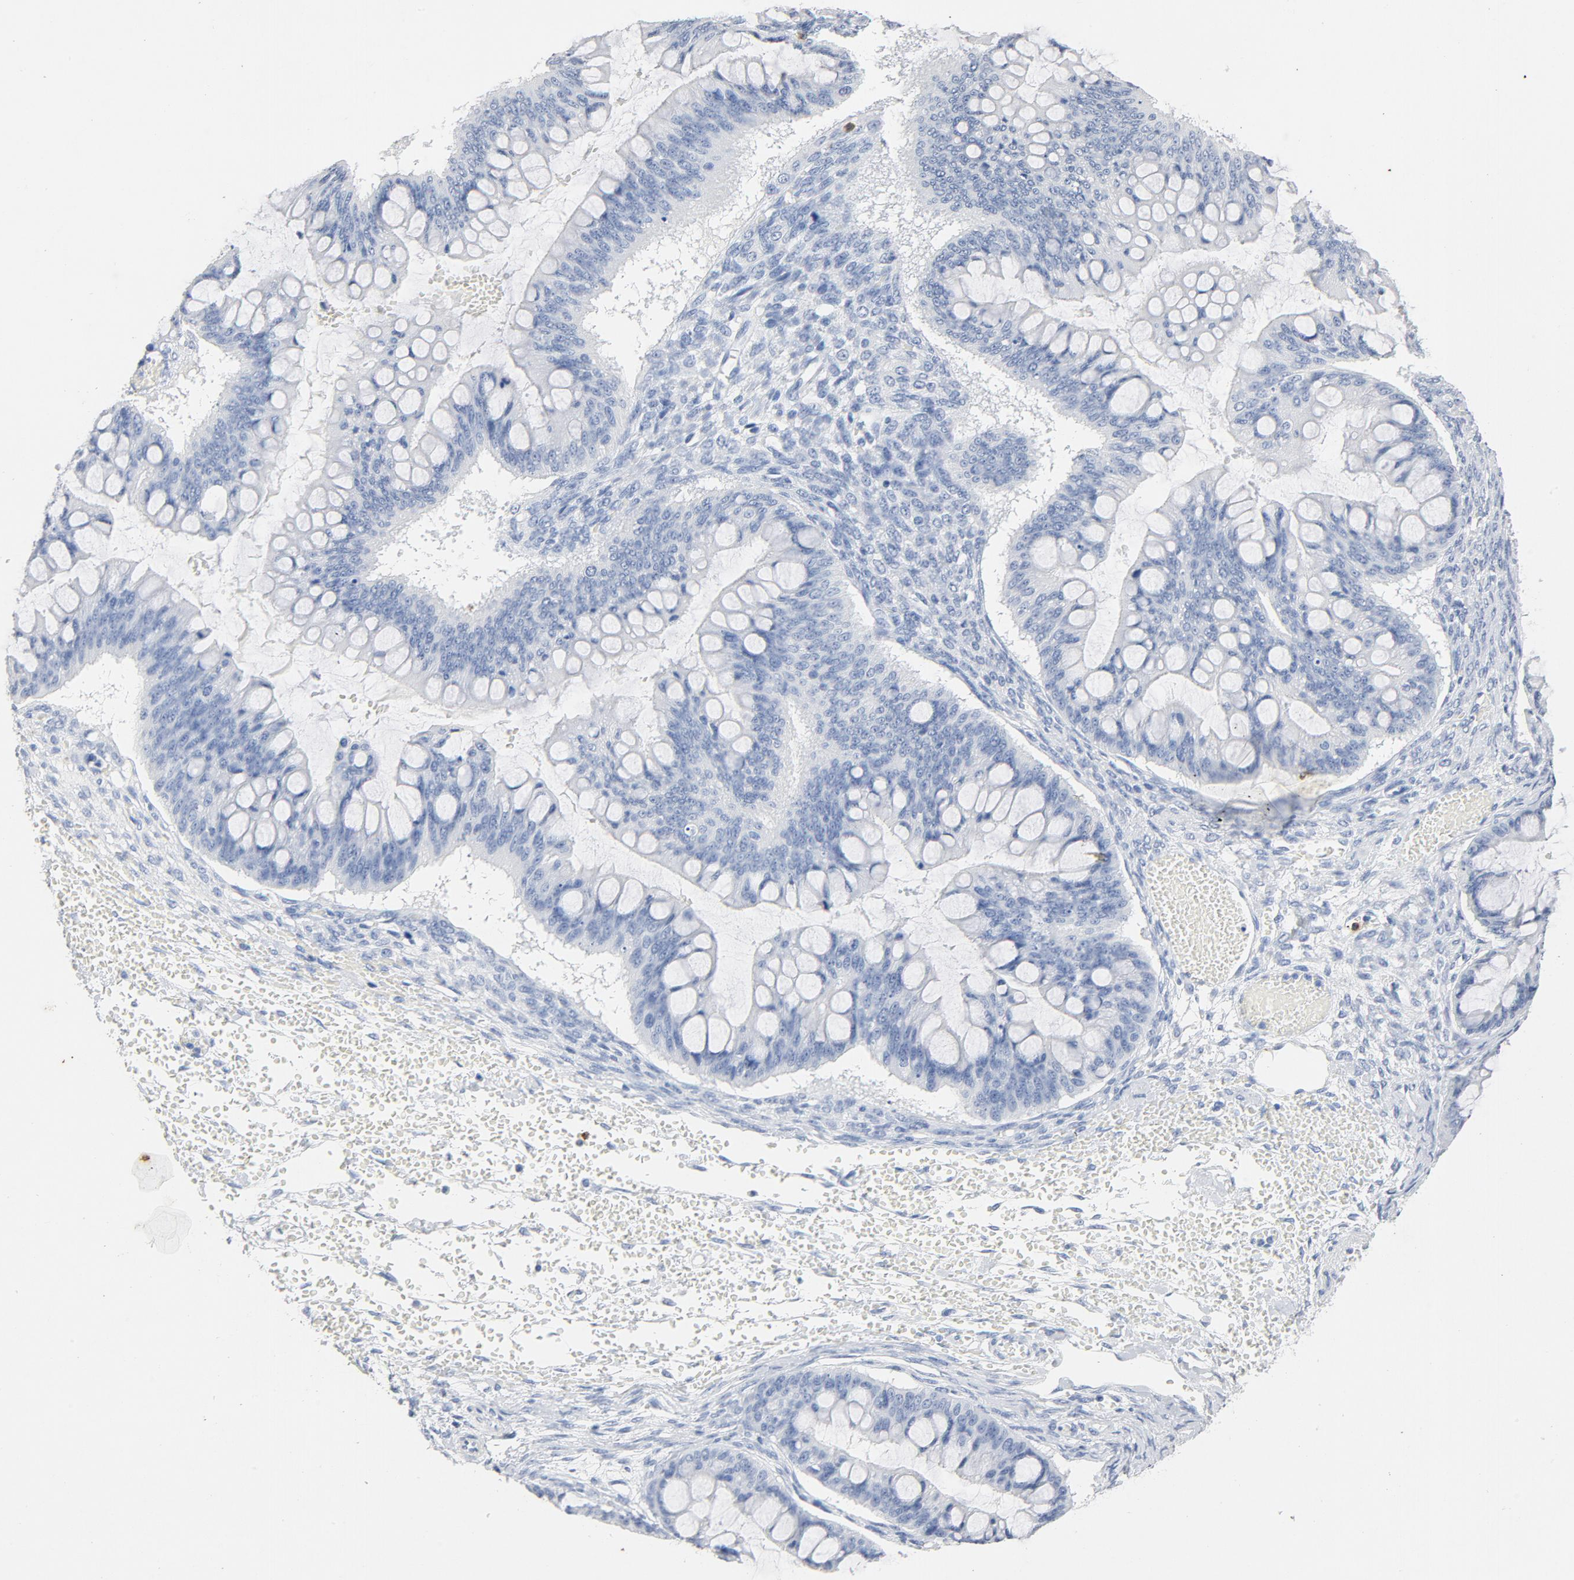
{"staining": {"intensity": "negative", "quantity": "none", "location": "none"}, "tissue": "ovarian cancer", "cell_type": "Tumor cells", "image_type": "cancer", "snomed": [{"axis": "morphology", "description": "Cystadenocarcinoma, mucinous, NOS"}, {"axis": "topography", "description": "Ovary"}], "caption": "Mucinous cystadenocarcinoma (ovarian) was stained to show a protein in brown. There is no significant staining in tumor cells. The staining is performed using DAB brown chromogen with nuclei counter-stained in using hematoxylin.", "gene": "PTPRB", "patient": {"sex": "female", "age": 73}}